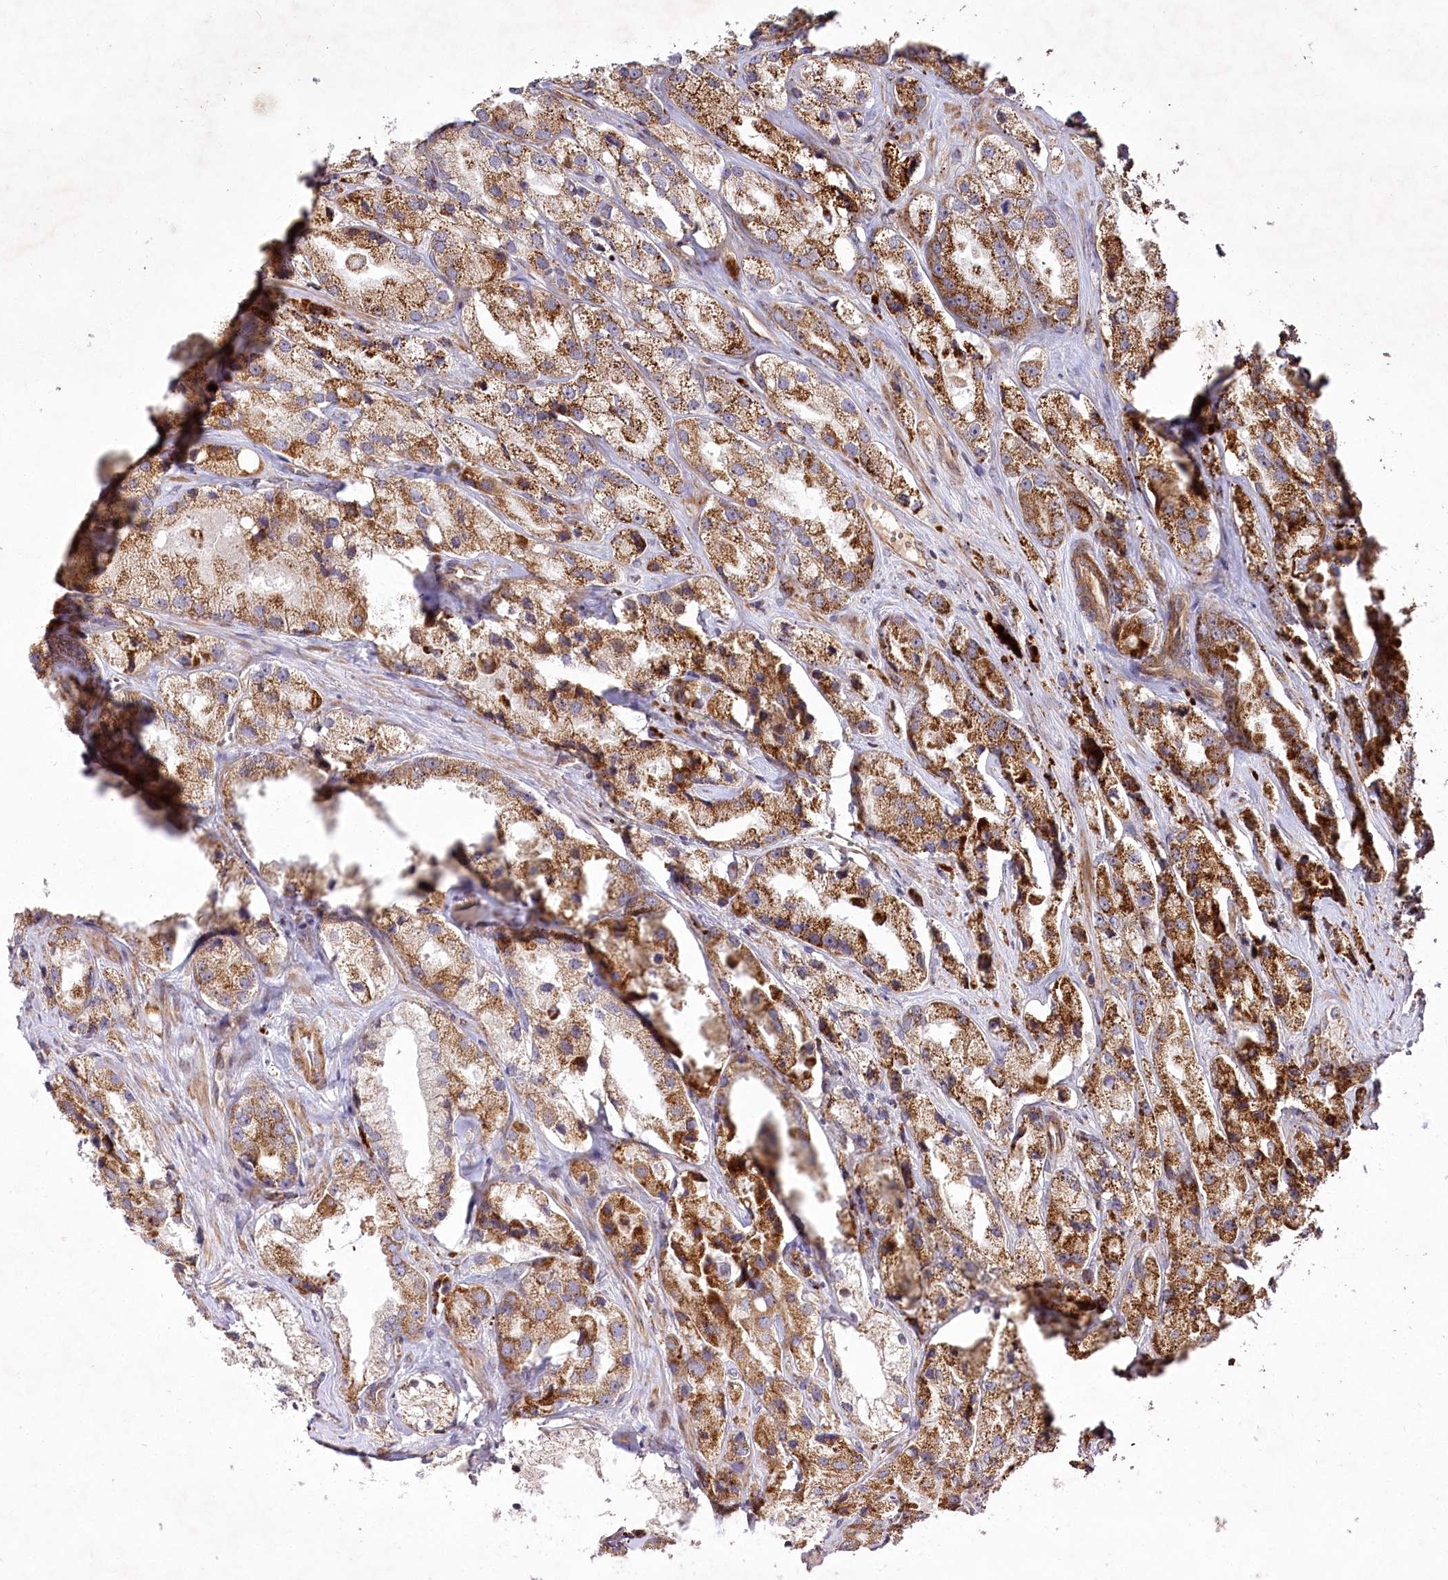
{"staining": {"intensity": "strong", "quantity": ">75%", "location": "cytoplasmic/membranous"}, "tissue": "prostate cancer", "cell_type": "Tumor cells", "image_type": "cancer", "snomed": [{"axis": "morphology", "description": "Adenocarcinoma, High grade"}, {"axis": "topography", "description": "Prostate"}], "caption": "Prostate cancer stained with a protein marker displays strong staining in tumor cells.", "gene": "PSTK", "patient": {"sex": "male", "age": 66}}